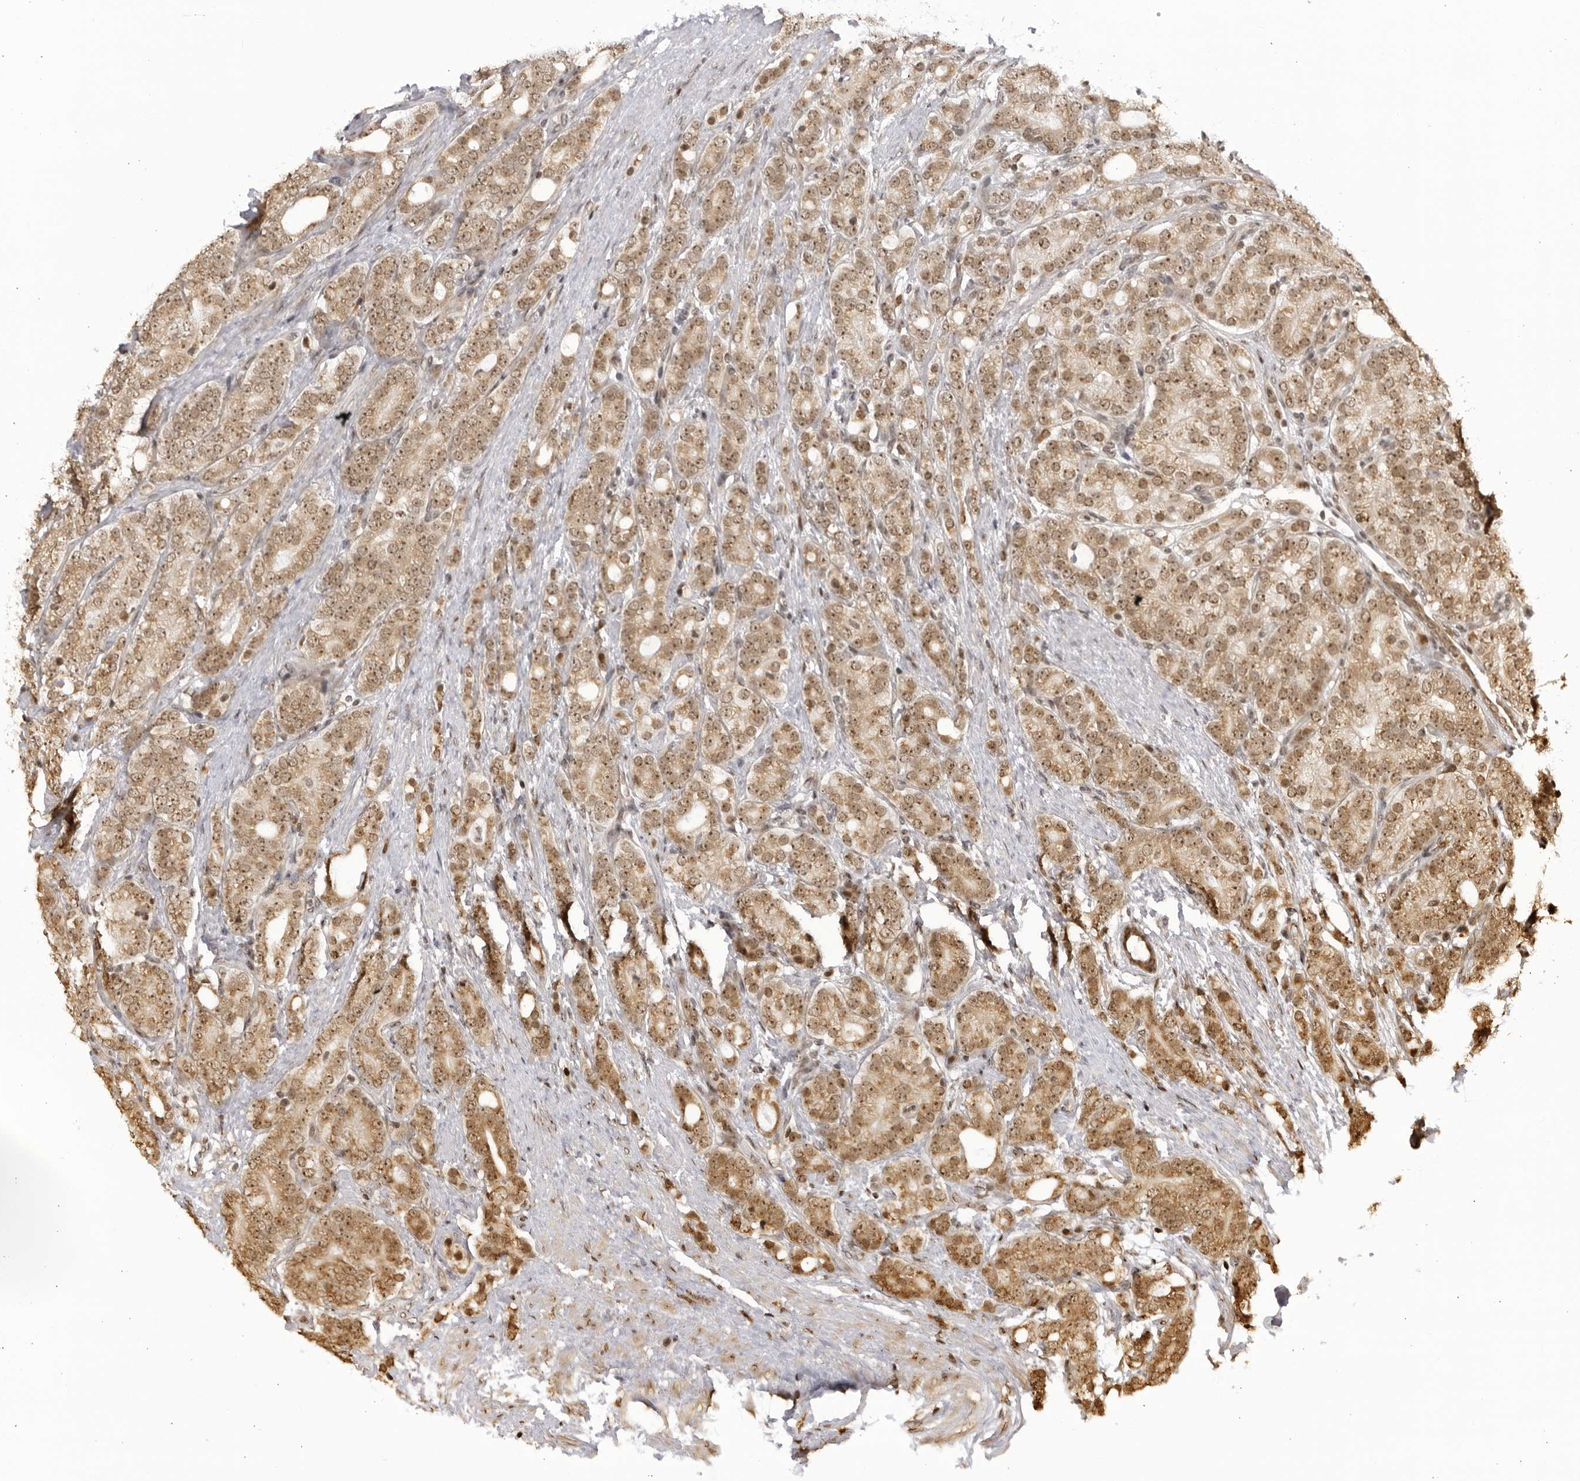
{"staining": {"intensity": "moderate", "quantity": ">75%", "location": "cytoplasmic/membranous,nuclear"}, "tissue": "prostate cancer", "cell_type": "Tumor cells", "image_type": "cancer", "snomed": [{"axis": "morphology", "description": "Adenocarcinoma, High grade"}, {"axis": "topography", "description": "Prostate"}], "caption": "DAB immunohistochemical staining of adenocarcinoma (high-grade) (prostate) exhibits moderate cytoplasmic/membranous and nuclear protein expression in approximately >75% of tumor cells. (DAB (3,3'-diaminobenzidine) IHC, brown staining for protein, blue staining for nuclei).", "gene": "RASGEF1C", "patient": {"sex": "male", "age": 57}}